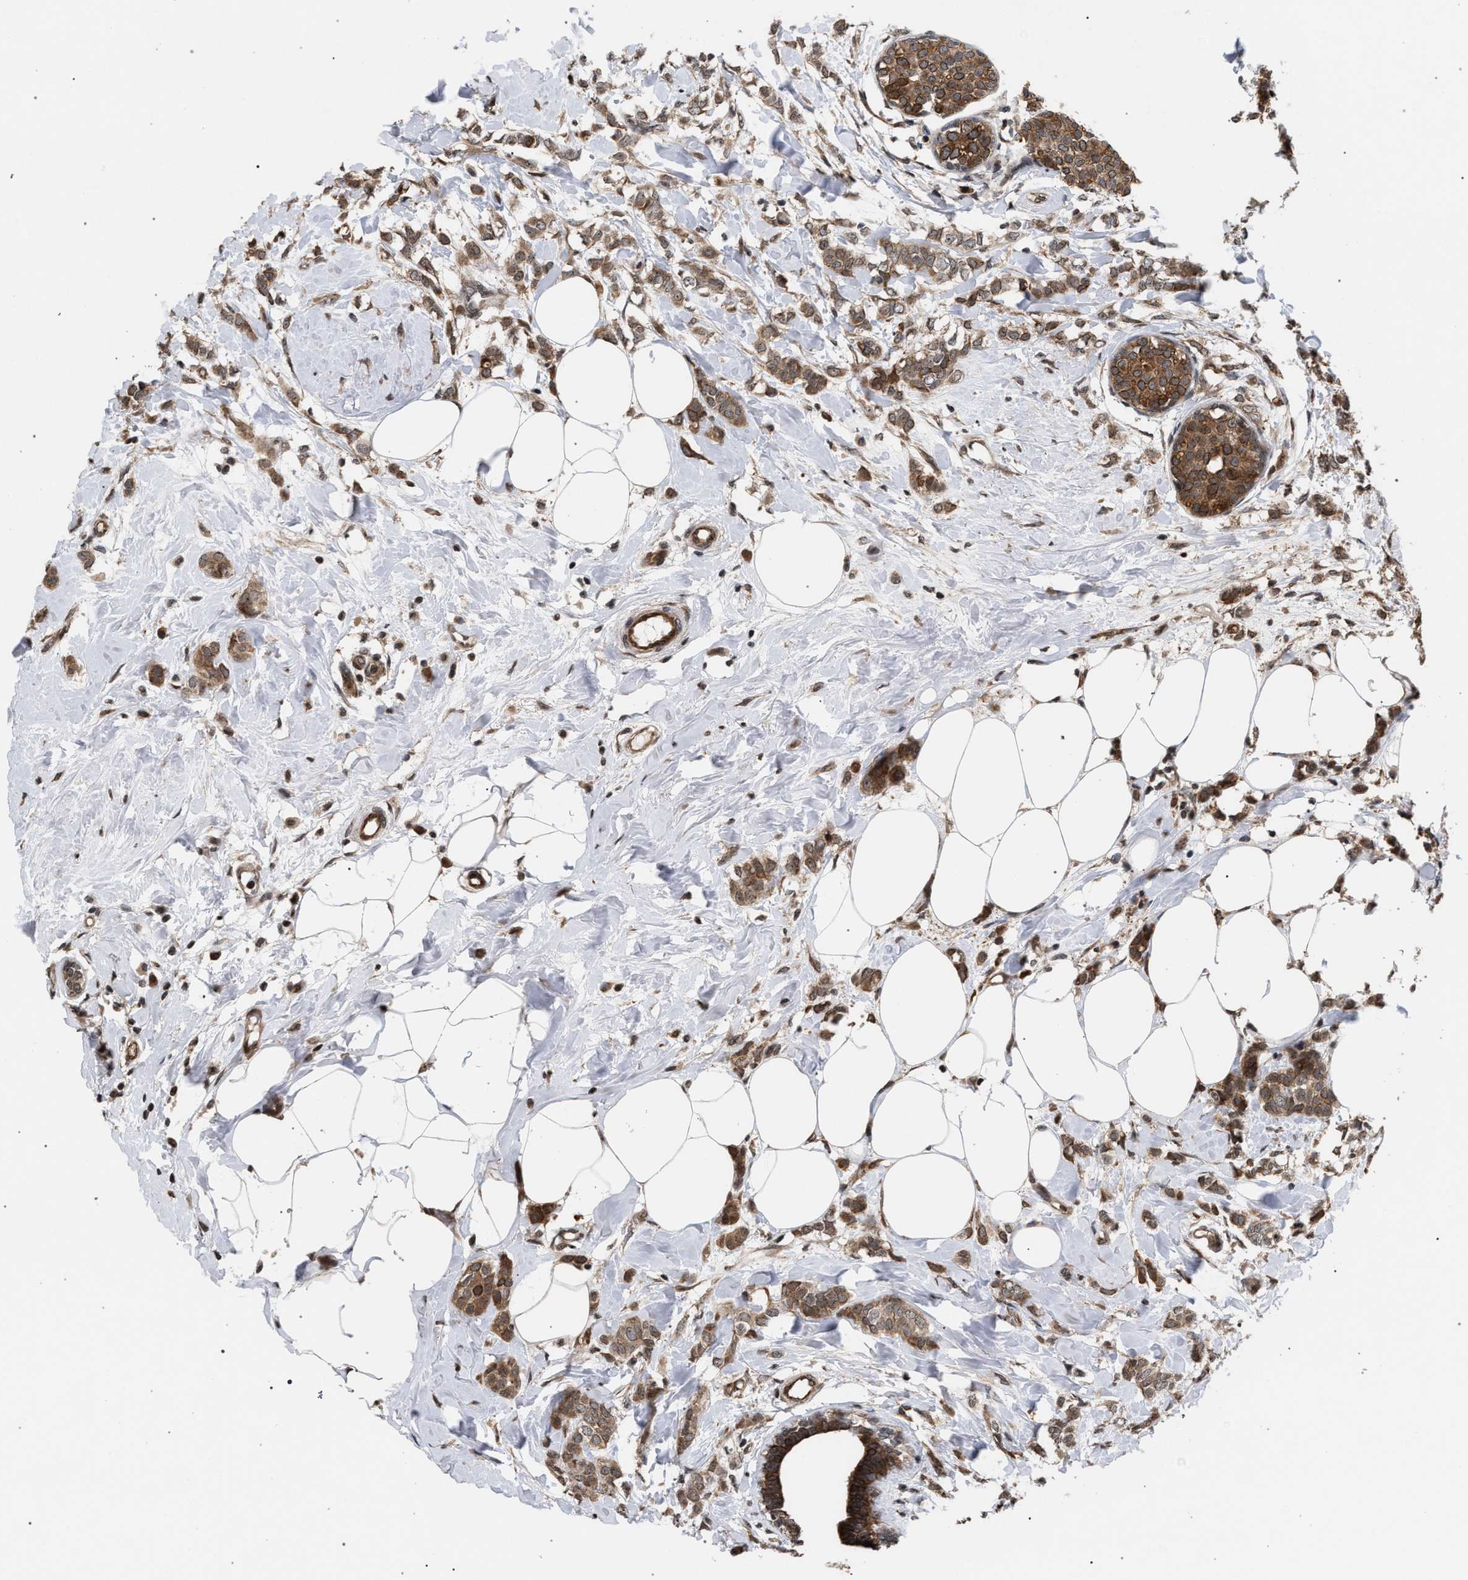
{"staining": {"intensity": "moderate", "quantity": ">75%", "location": "cytoplasmic/membranous"}, "tissue": "breast cancer", "cell_type": "Tumor cells", "image_type": "cancer", "snomed": [{"axis": "morphology", "description": "Lobular carcinoma, in situ"}, {"axis": "morphology", "description": "Lobular carcinoma"}, {"axis": "topography", "description": "Breast"}], "caption": "Protein expression analysis of human breast lobular carcinoma reveals moderate cytoplasmic/membranous positivity in approximately >75% of tumor cells. Immunohistochemistry (ihc) stains the protein in brown and the nuclei are stained blue.", "gene": "IRAK4", "patient": {"sex": "female", "age": 41}}